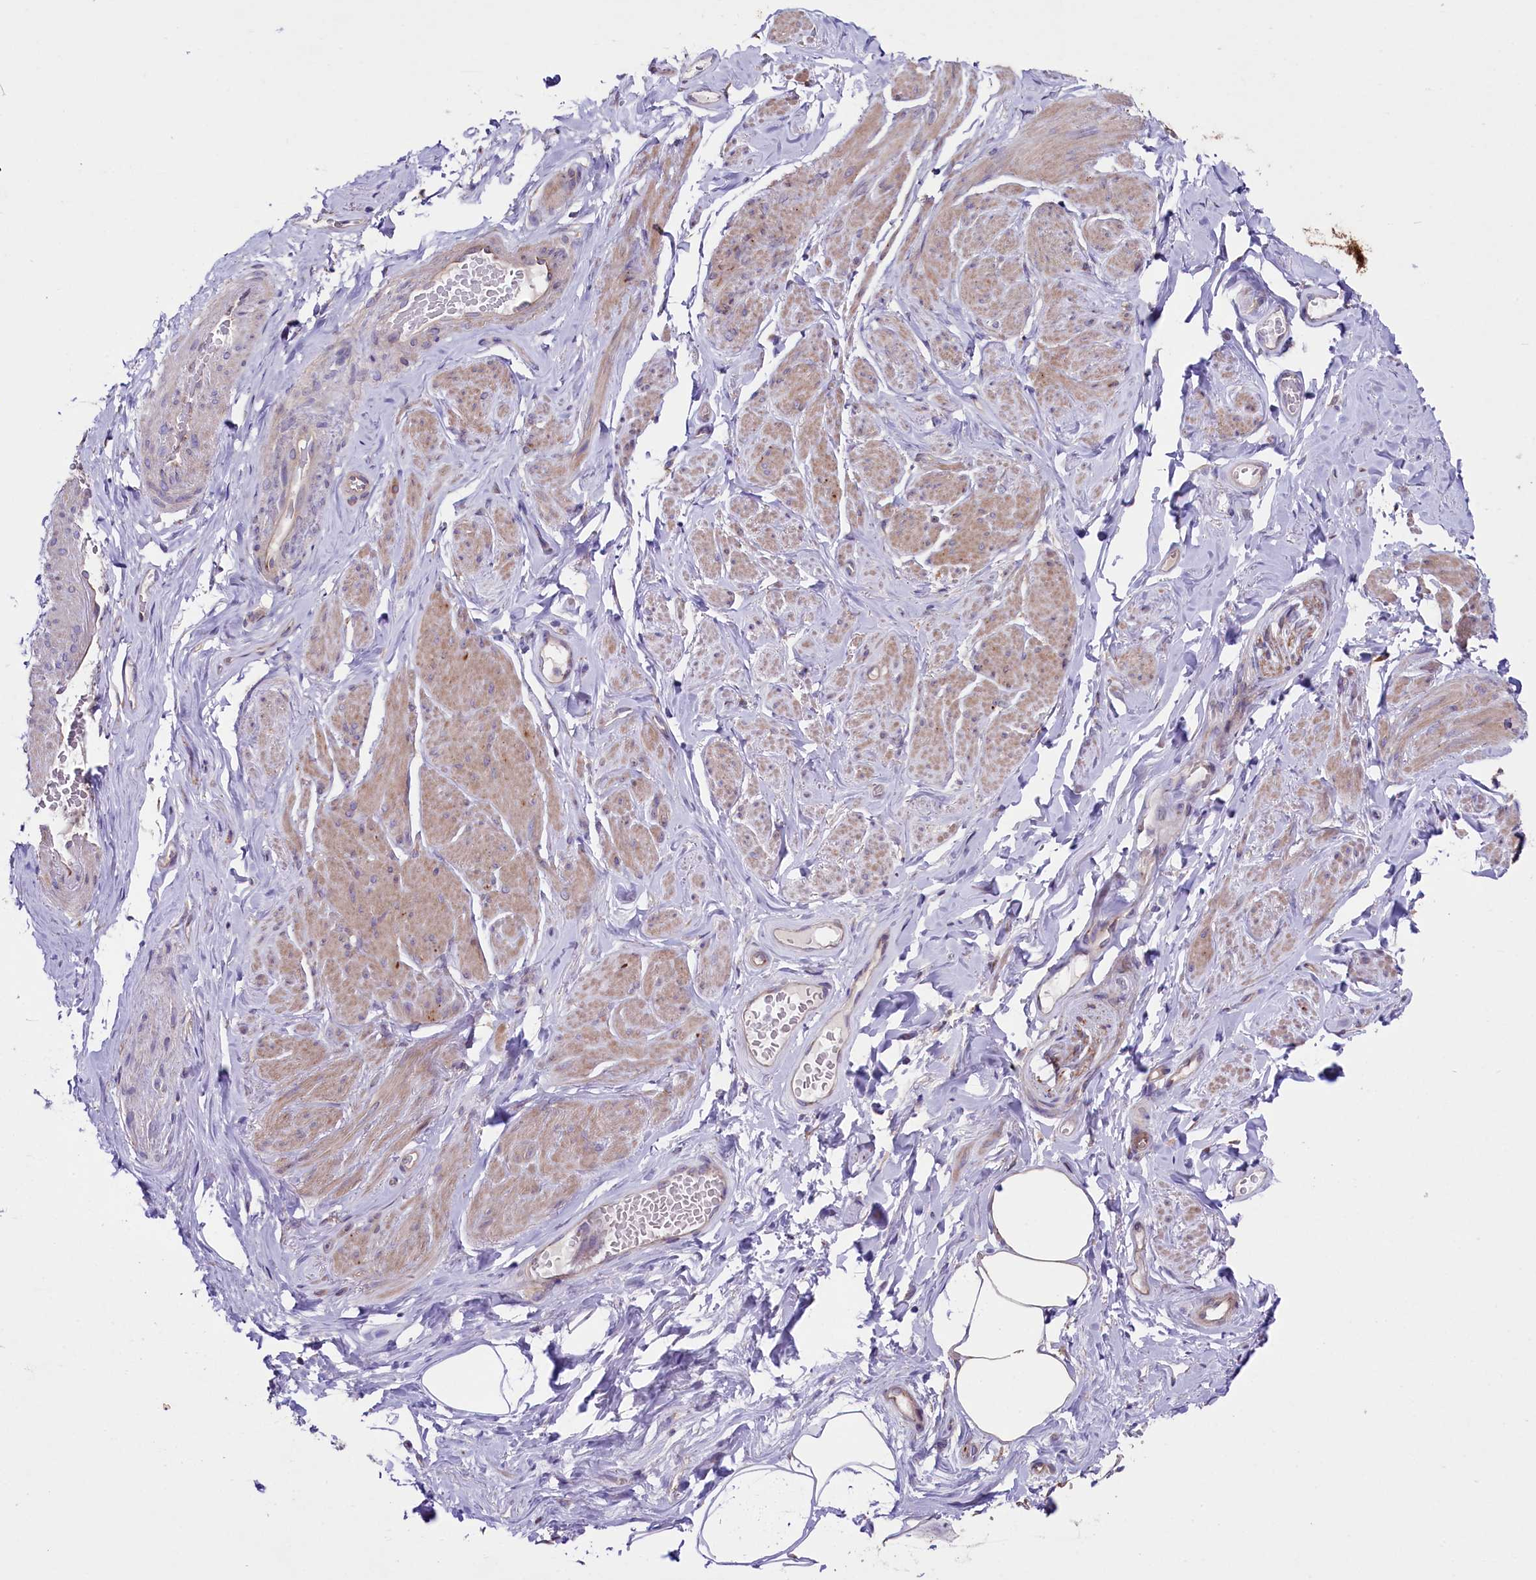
{"staining": {"intensity": "weak", "quantity": "25%-75%", "location": "cytoplasmic/membranous"}, "tissue": "smooth muscle", "cell_type": "Smooth muscle cells", "image_type": "normal", "snomed": [{"axis": "morphology", "description": "Normal tissue, NOS"}, {"axis": "topography", "description": "Smooth muscle"}, {"axis": "topography", "description": "Peripheral nerve tissue"}], "caption": "Immunohistochemical staining of benign human smooth muscle demonstrates weak cytoplasmic/membranous protein staining in approximately 25%-75% of smooth muscle cells. The staining was performed using DAB to visualize the protein expression in brown, while the nuclei were stained in blue with hematoxylin (Magnification: 20x).", "gene": "GPR108", "patient": {"sex": "male", "age": 69}}